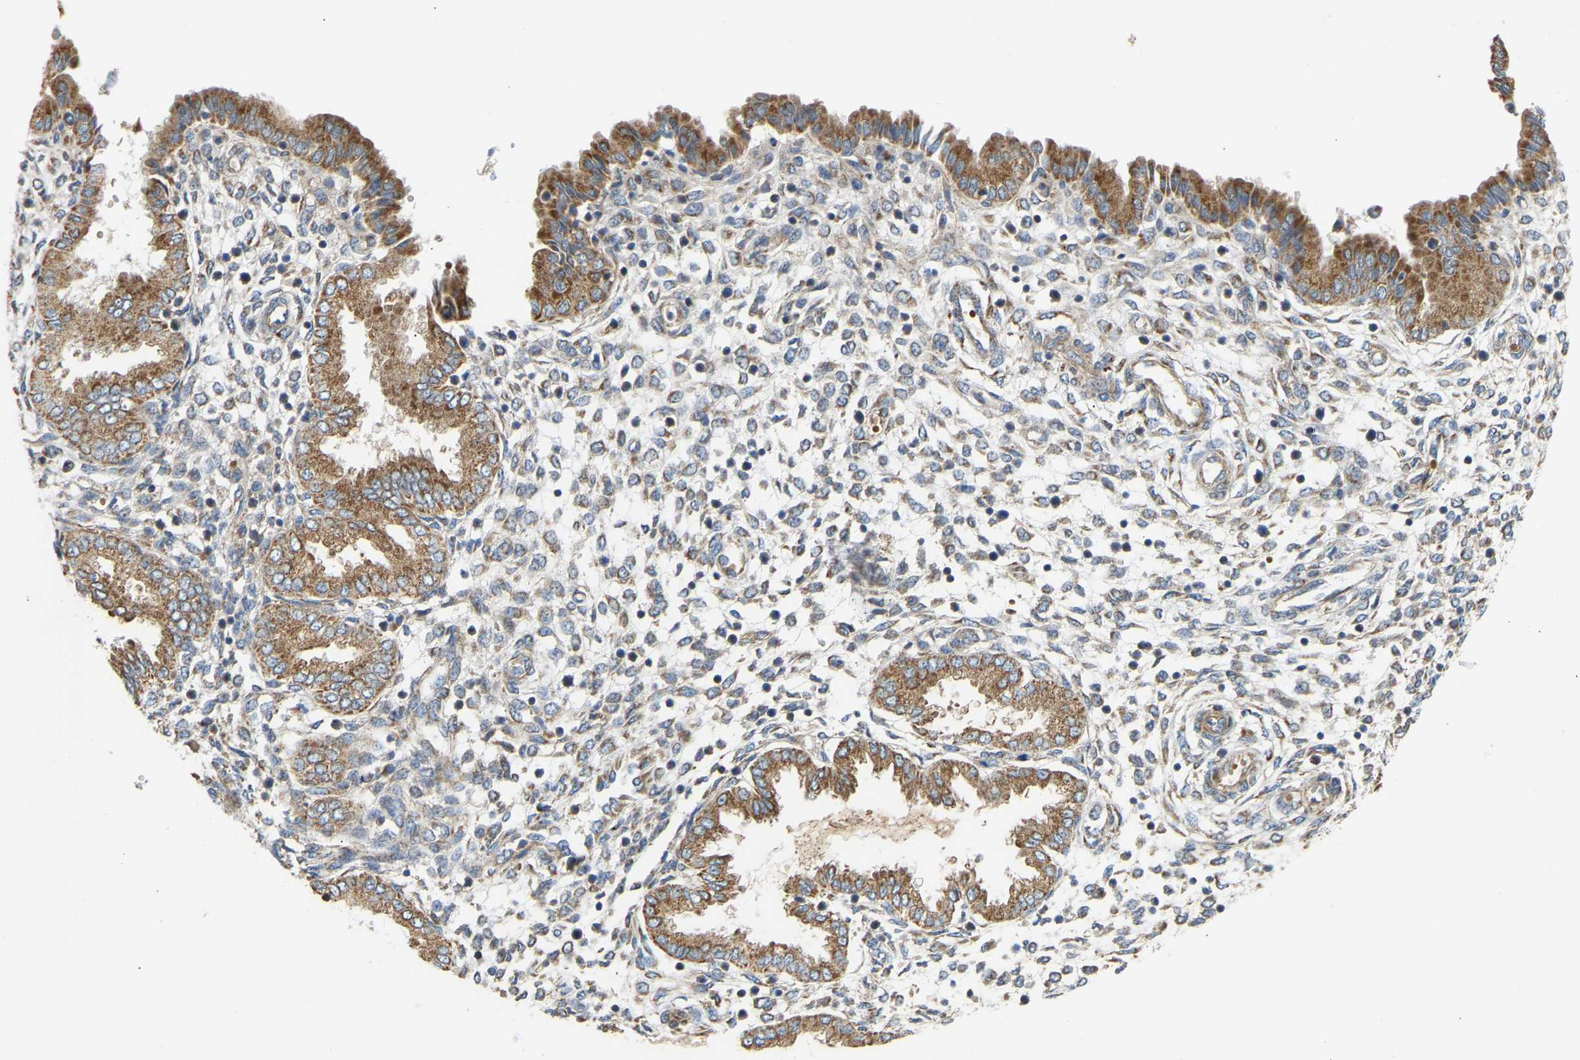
{"staining": {"intensity": "moderate", "quantity": "25%-75%", "location": "cytoplasmic/membranous"}, "tissue": "endometrium", "cell_type": "Cells in endometrial stroma", "image_type": "normal", "snomed": [{"axis": "morphology", "description": "Normal tissue, NOS"}, {"axis": "topography", "description": "Endometrium"}], "caption": "Human endometrium stained with a brown dye reveals moderate cytoplasmic/membranous positive expression in approximately 25%-75% of cells in endometrial stroma.", "gene": "YIPF2", "patient": {"sex": "female", "age": 33}}